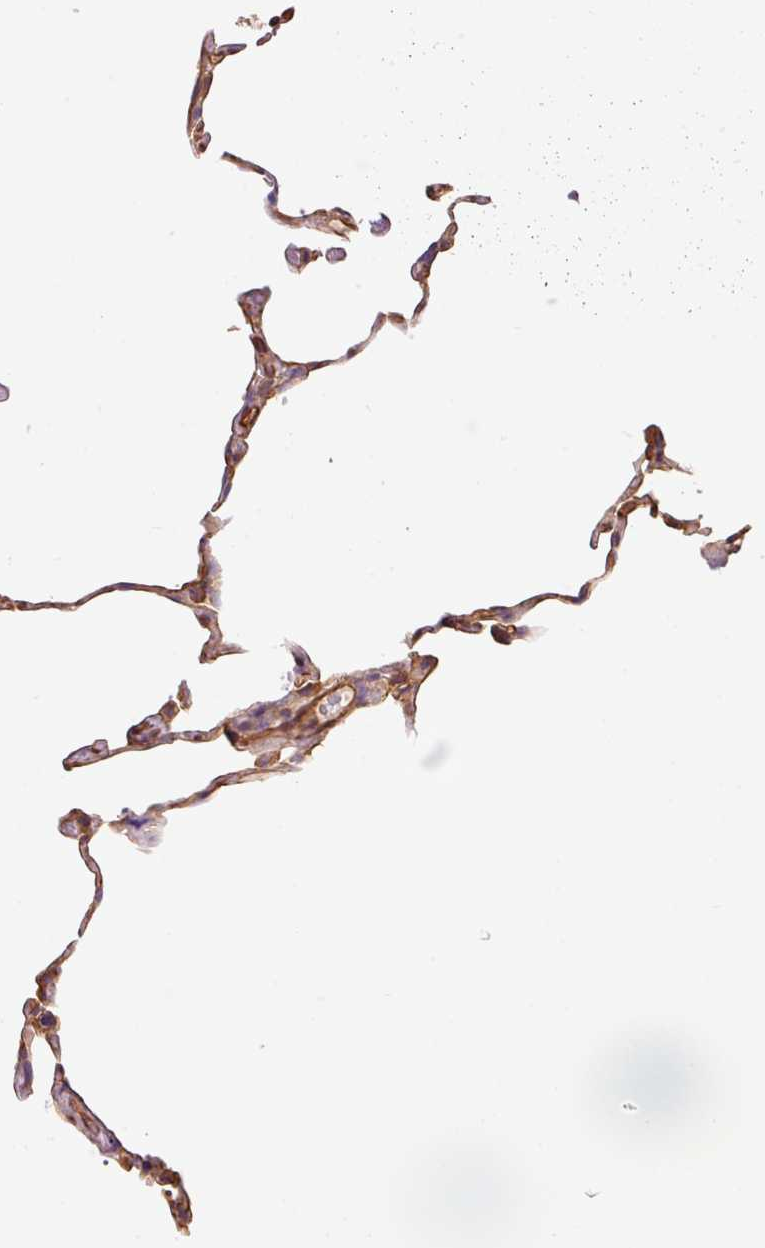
{"staining": {"intensity": "moderate", "quantity": "25%-75%", "location": "cytoplasmic/membranous"}, "tissue": "lung", "cell_type": "Alveolar cells", "image_type": "normal", "snomed": [{"axis": "morphology", "description": "Normal tissue, NOS"}, {"axis": "topography", "description": "Lung"}], "caption": "A micrograph of human lung stained for a protein shows moderate cytoplasmic/membranous brown staining in alveolar cells. (brown staining indicates protein expression, while blue staining denotes nuclei).", "gene": "PPP1R1B", "patient": {"sex": "female", "age": 57}}